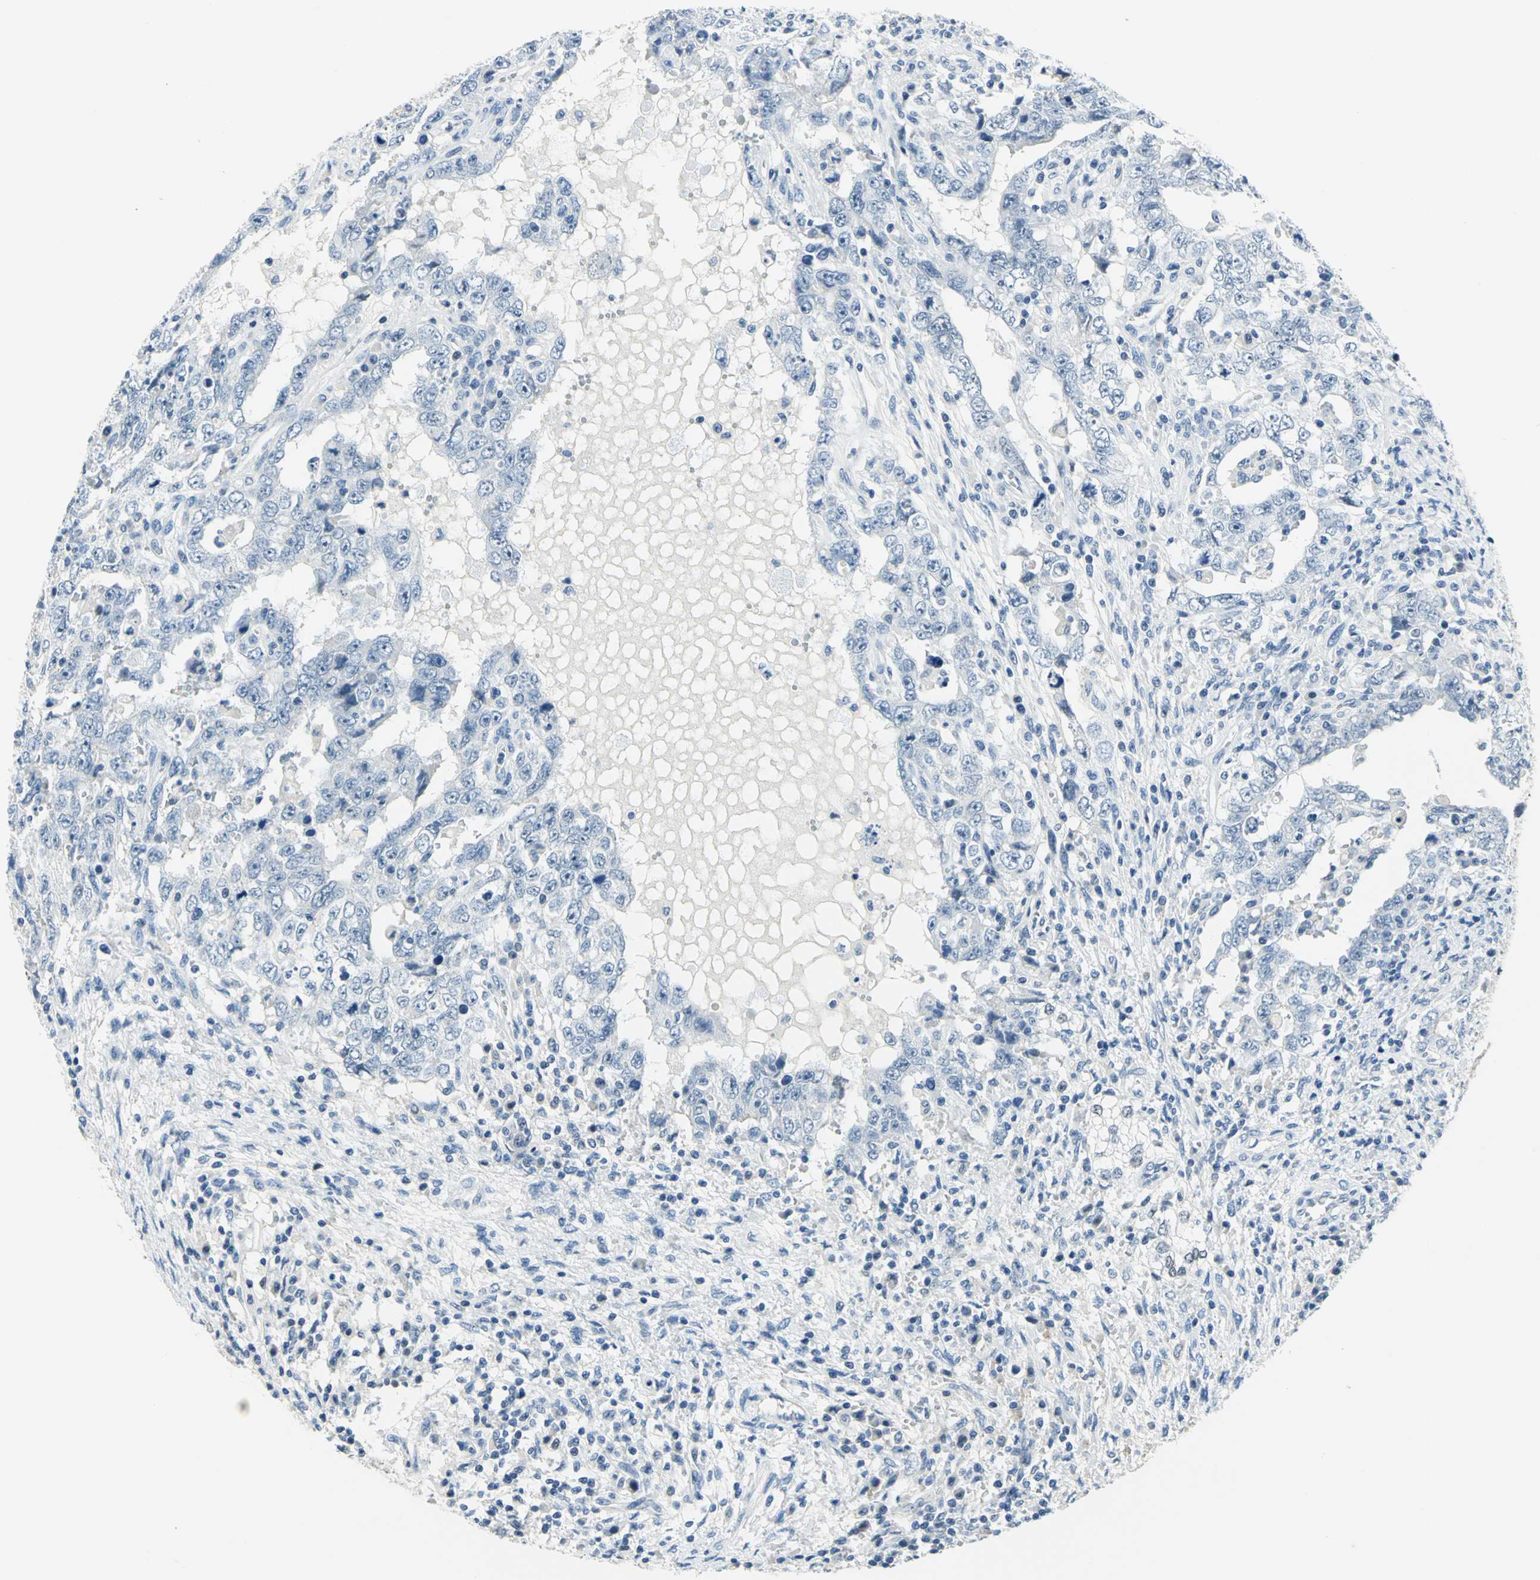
{"staining": {"intensity": "negative", "quantity": "none", "location": "none"}, "tissue": "testis cancer", "cell_type": "Tumor cells", "image_type": "cancer", "snomed": [{"axis": "morphology", "description": "Carcinoma, Embryonal, NOS"}, {"axis": "topography", "description": "Testis"}], "caption": "A high-resolution image shows immunohistochemistry staining of testis embryonal carcinoma, which demonstrates no significant staining in tumor cells.", "gene": "RAD17", "patient": {"sex": "male", "age": 26}}